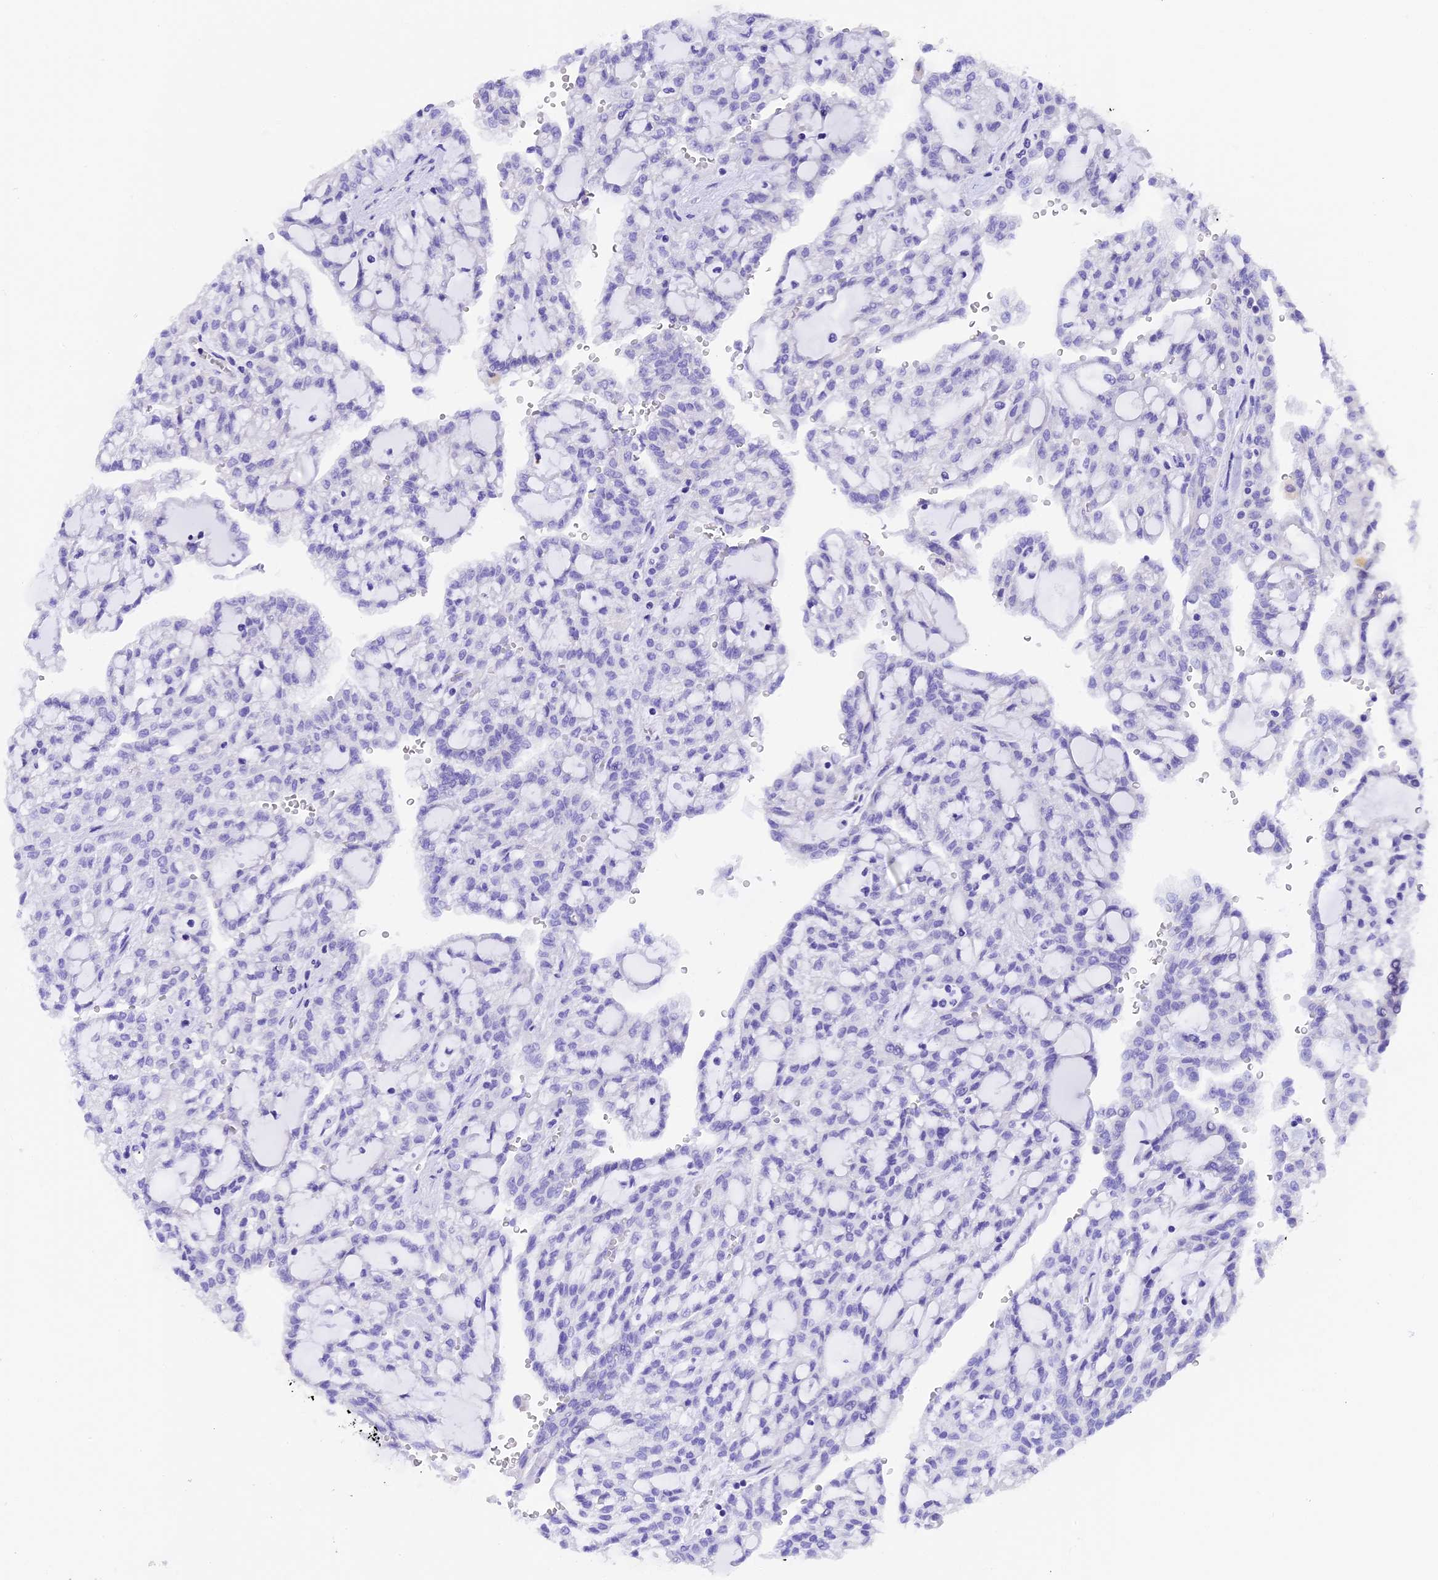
{"staining": {"intensity": "negative", "quantity": "none", "location": "none"}, "tissue": "renal cancer", "cell_type": "Tumor cells", "image_type": "cancer", "snomed": [{"axis": "morphology", "description": "Adenocarcinoma, NOS"}, {"axis": "topography", "description": "Kidney"}], "caption": "A photomicrograph of human renal cancer is negative for staining in tumor cells. (DAB (3,3'-diaminobenzidine) immunohistochemistry (IHC), high magnification).", "gene": "COL6A5", "patient": {"sex": "male", "age": 63}}